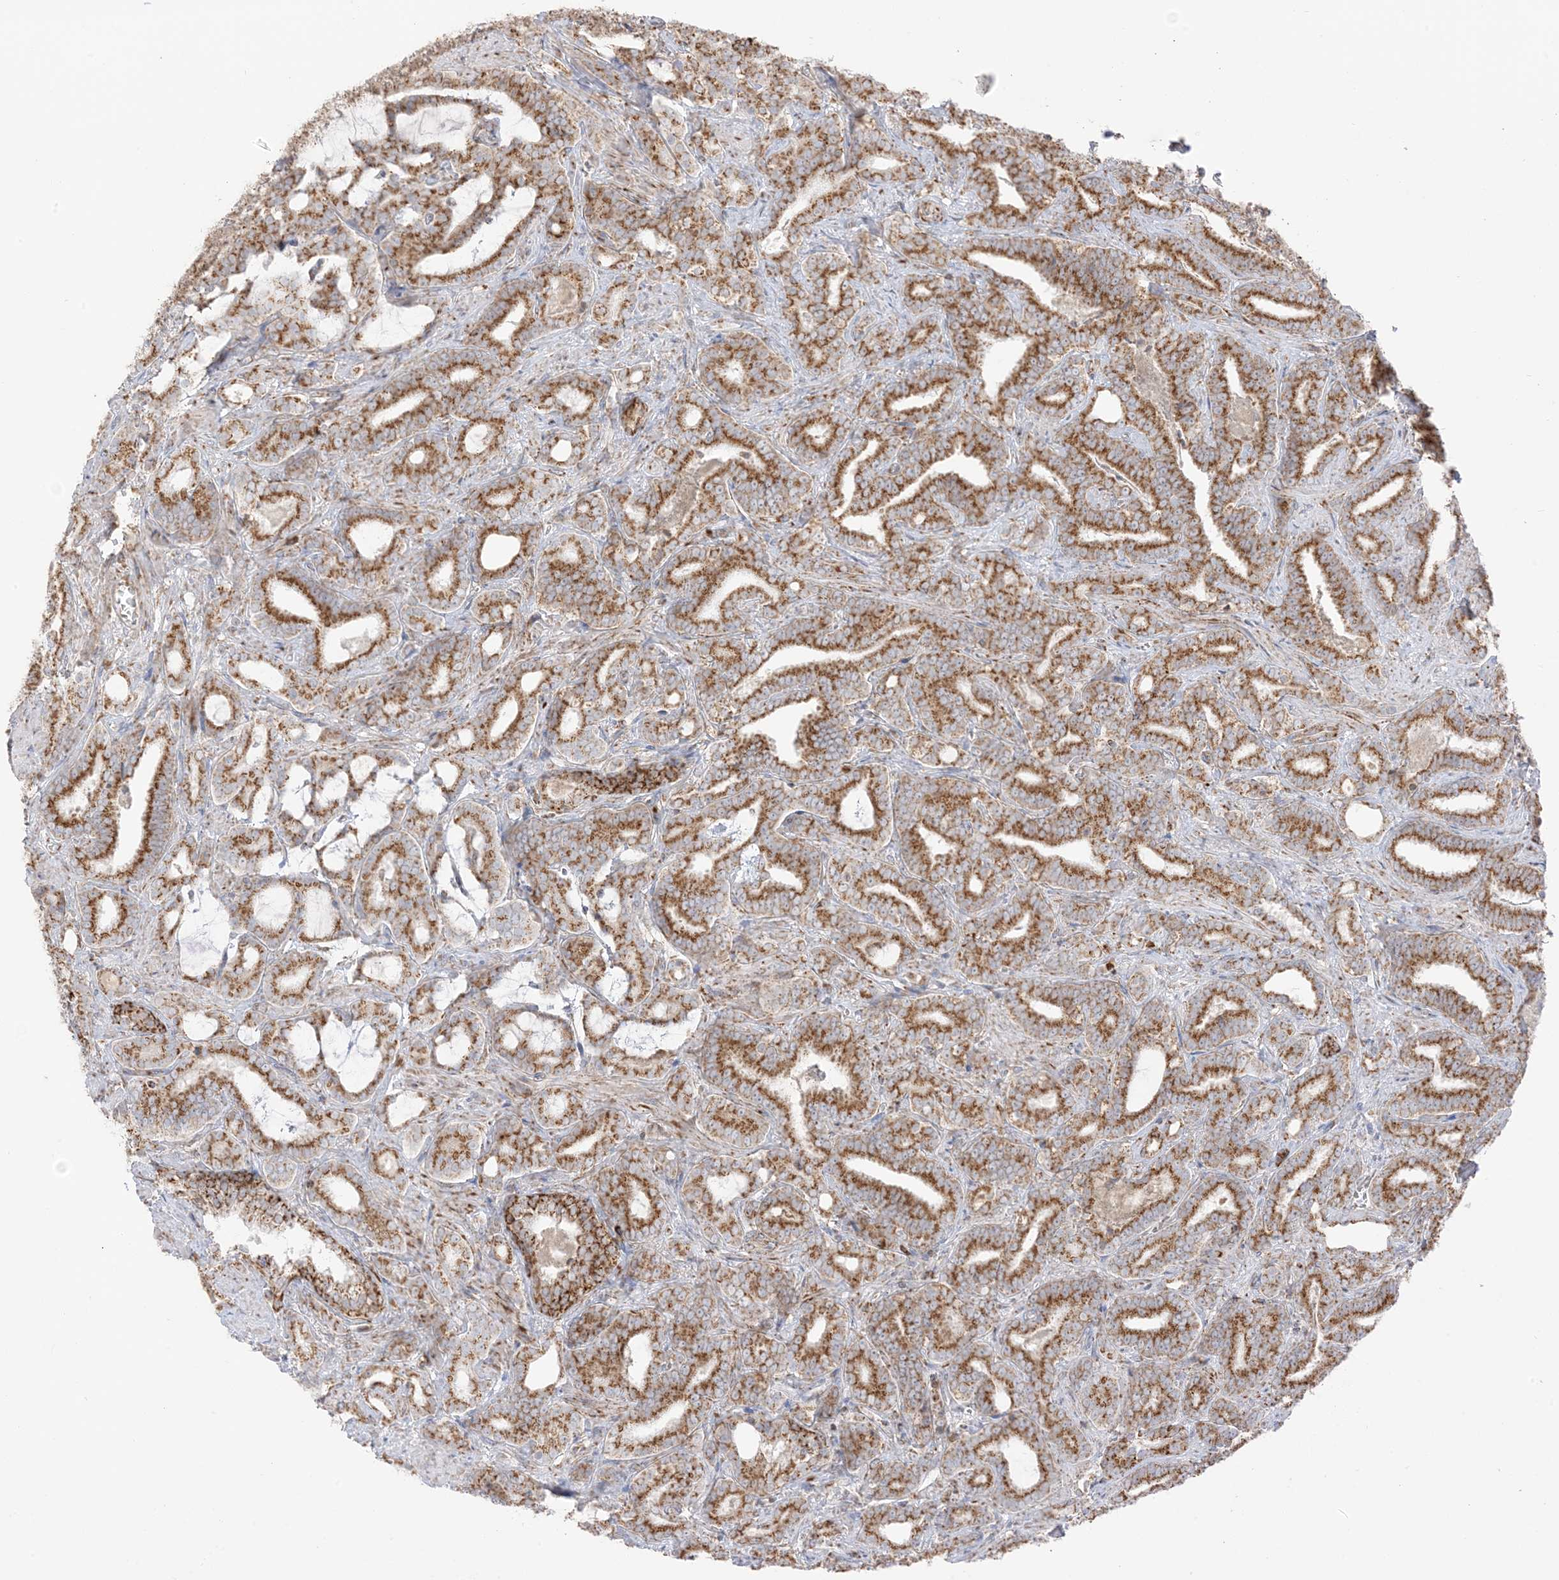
{"staining": {"intensity": "strong", "quantity": ">75%", "location": "cytoplasmic/membranous"}, "tissue": "prostate cancer", "cell_type": "Tumor cells", "image_type": "cancer", "snomed": [{"axis": "morphology", "description": "Adenocarcinoma, High grade"}, {"axis": "topography", "description": "Prostate and seminal vesicle, NOS"}], "caption": "Brown immunohistochemical staining in human prostate cancer (adenocarcinoma (high-grade)) exhibits strong cytoplasmic/membranous expression in about >75% of tumor cells.", "gene": "SLC25A12", "patient": {"sex": "male", "age": 67}}